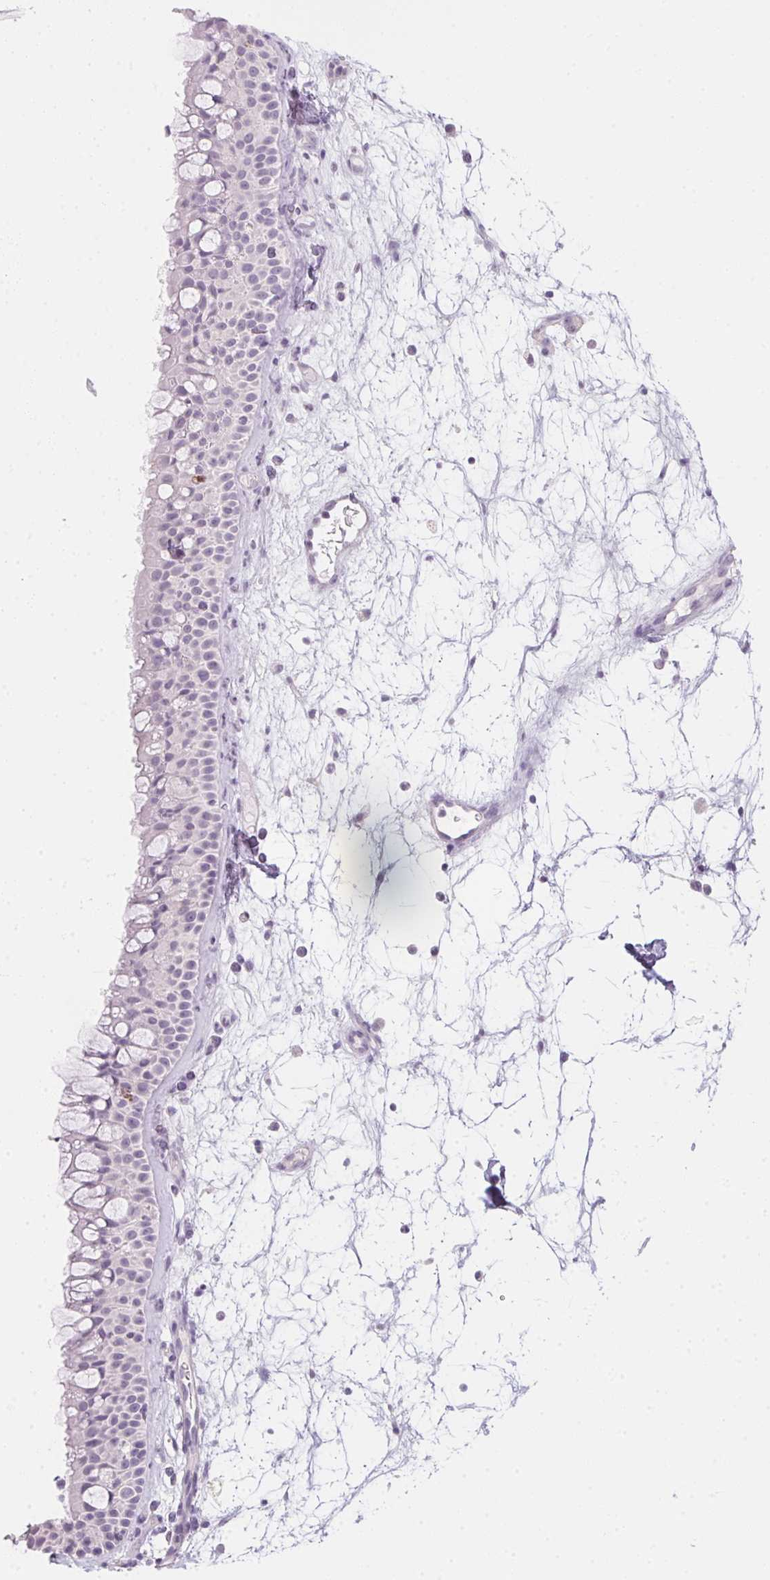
{"staining": {"intensity": "negative", "quantity": "none", "location": "none"}, "tissue": "nasopharynx", "cell_type": "Respiratory epithelial cells", "image_type": "normal", "snomed": [{"axis": "morphology", "description": "Normal tissue, NOS"}, {"axis": "topography", "description": "Nasopharynx"}], "caption": "Immunohistochemical staining of normal nasopharynx displays no significant staining in respiratory epithelial cells. (IHC, brightfield microscopy, high magnification).", "gene": "MYL4", "patient": {"sex": "male", "age": 68}}